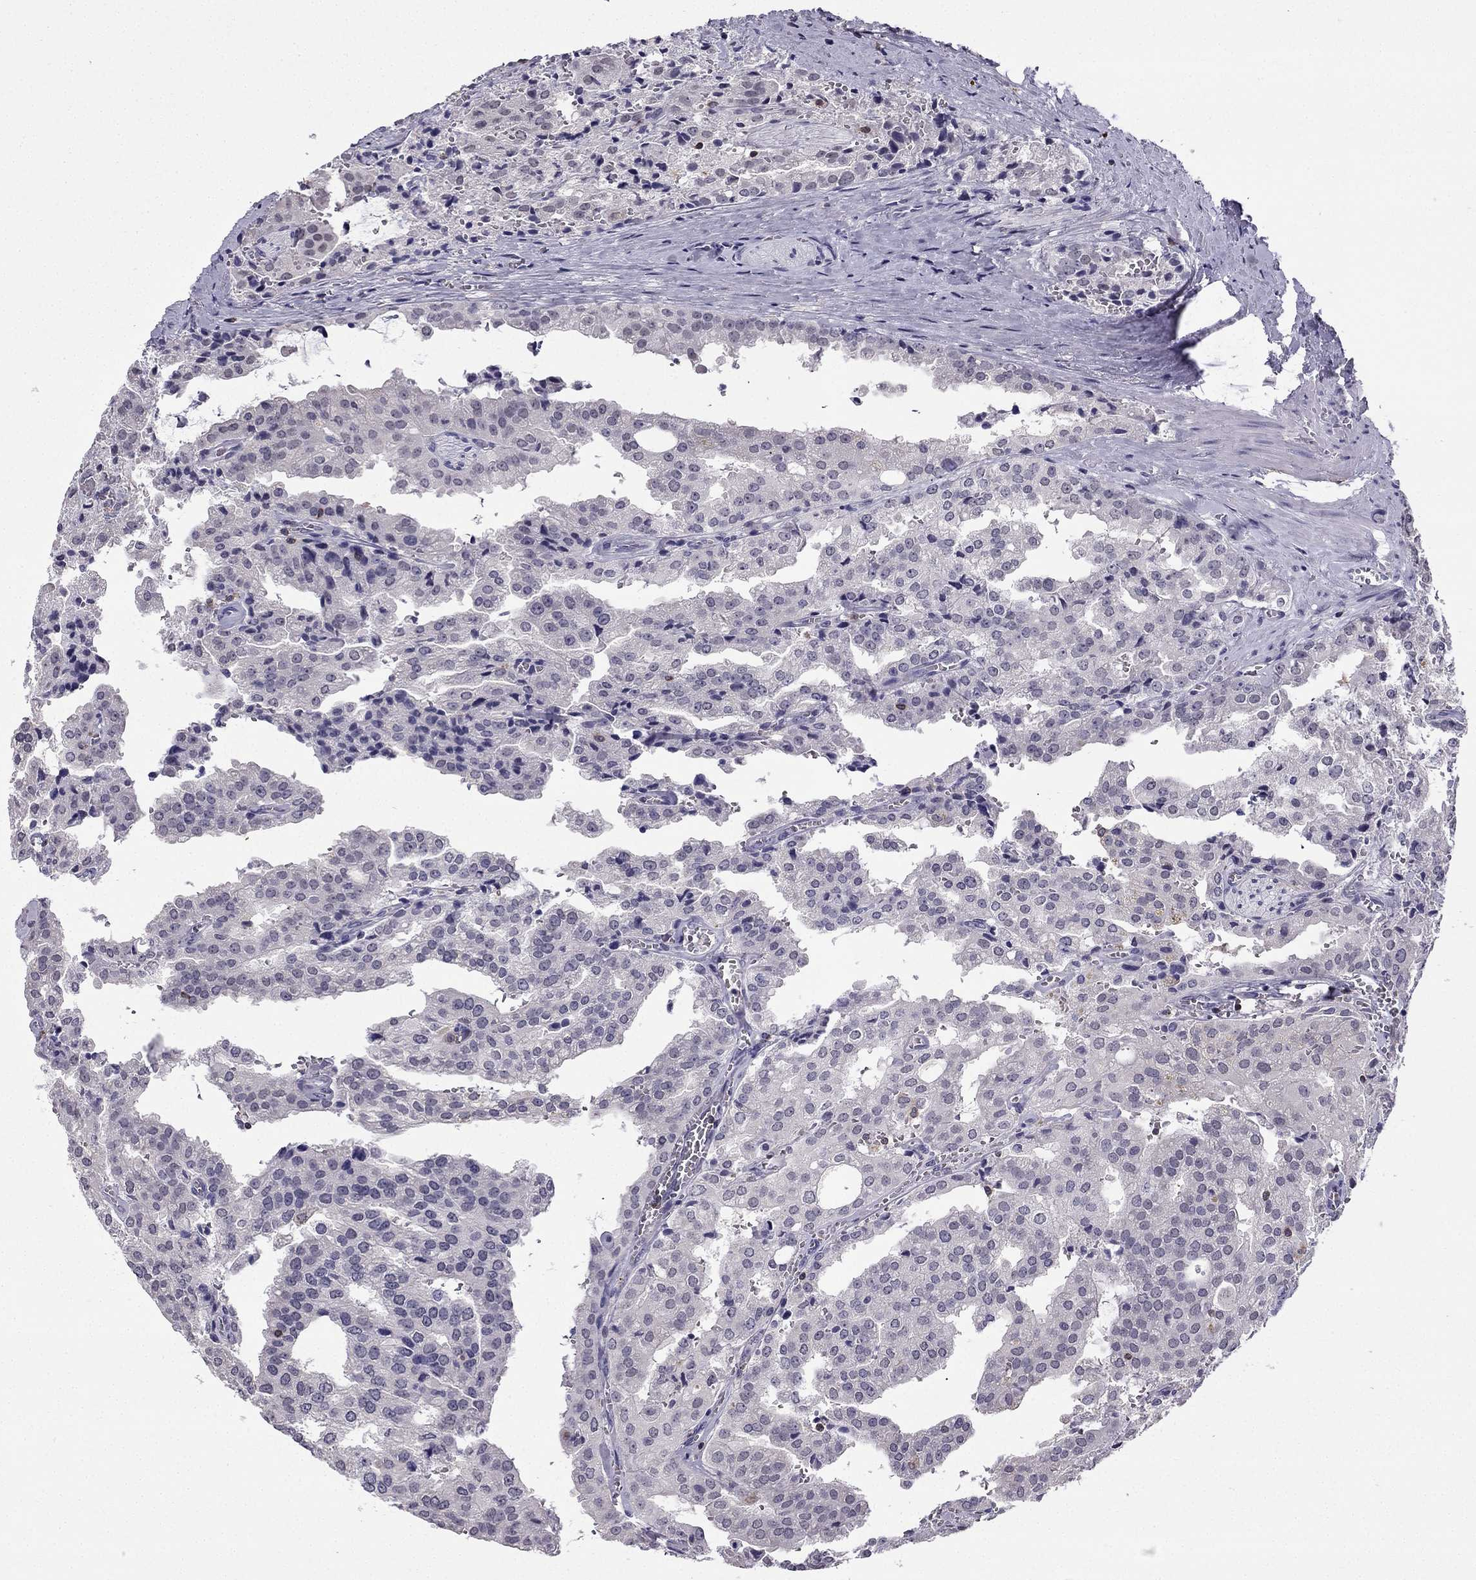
{"staining": {"intensity": "negative", "quantity": "none", "location": "none"}, "tissue": "prostate cancer", "cell_type": "Tumor cells", "image_type": "cancer", "snomed": [{"axis": "morphology", "description": "Adenocarcinoma, High grade"}, {"axis": "topography", "description": "Prostate"}], "caption": "This histopathology image is of adenocarcinoma (high-grade) (prostate) stained with immunohistochemistry to label a protein in brown with the nuclei are counter-stained blue. There is no staining in tumor cells. (DAB (3,3'-diaminobenzidine) immunohistochemistry visualized using brightfield microscopy, high magnification).", "gene": "CCK", "patient": {"sex": "male", "age": 68}}